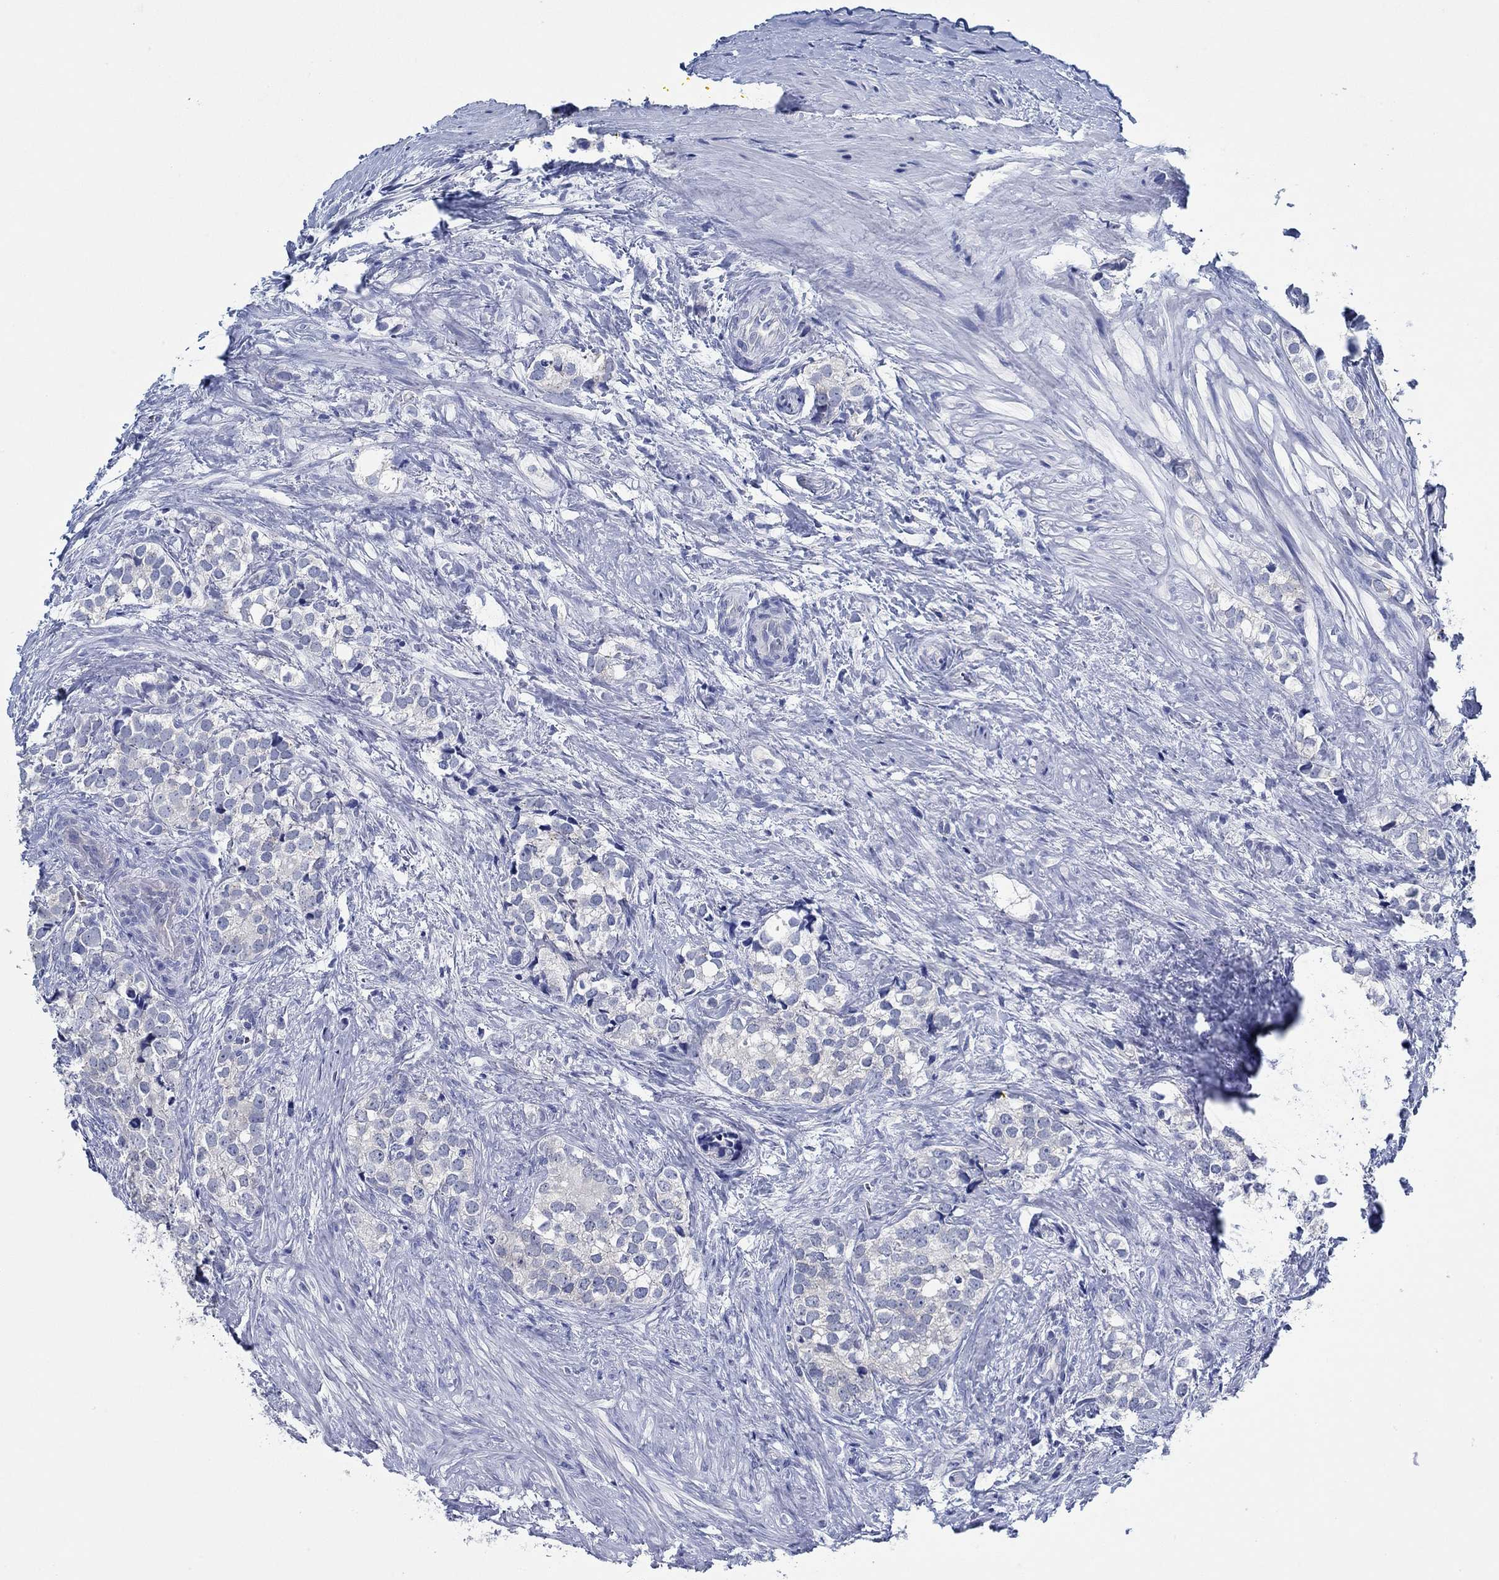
{"staining": {"intensity": "negative", "quantity": "none", "location": "none"}, "tissue": "prostate cancer", "cell_type": "Tumor cells", "image_type": "cancer", "snomed": [{"axis": "morphology", "description": "Adenocarcinoma, NOS"}, {"axis": "topography", "description": "Prostate and seminal vesicle, NOS"}], "caption": "Immunohistochemical staining of human prostate cancer reveals no significant staining in tumor cells.", "gene": "ZNF671", "patient": {"sex": "male", "age": 63}}